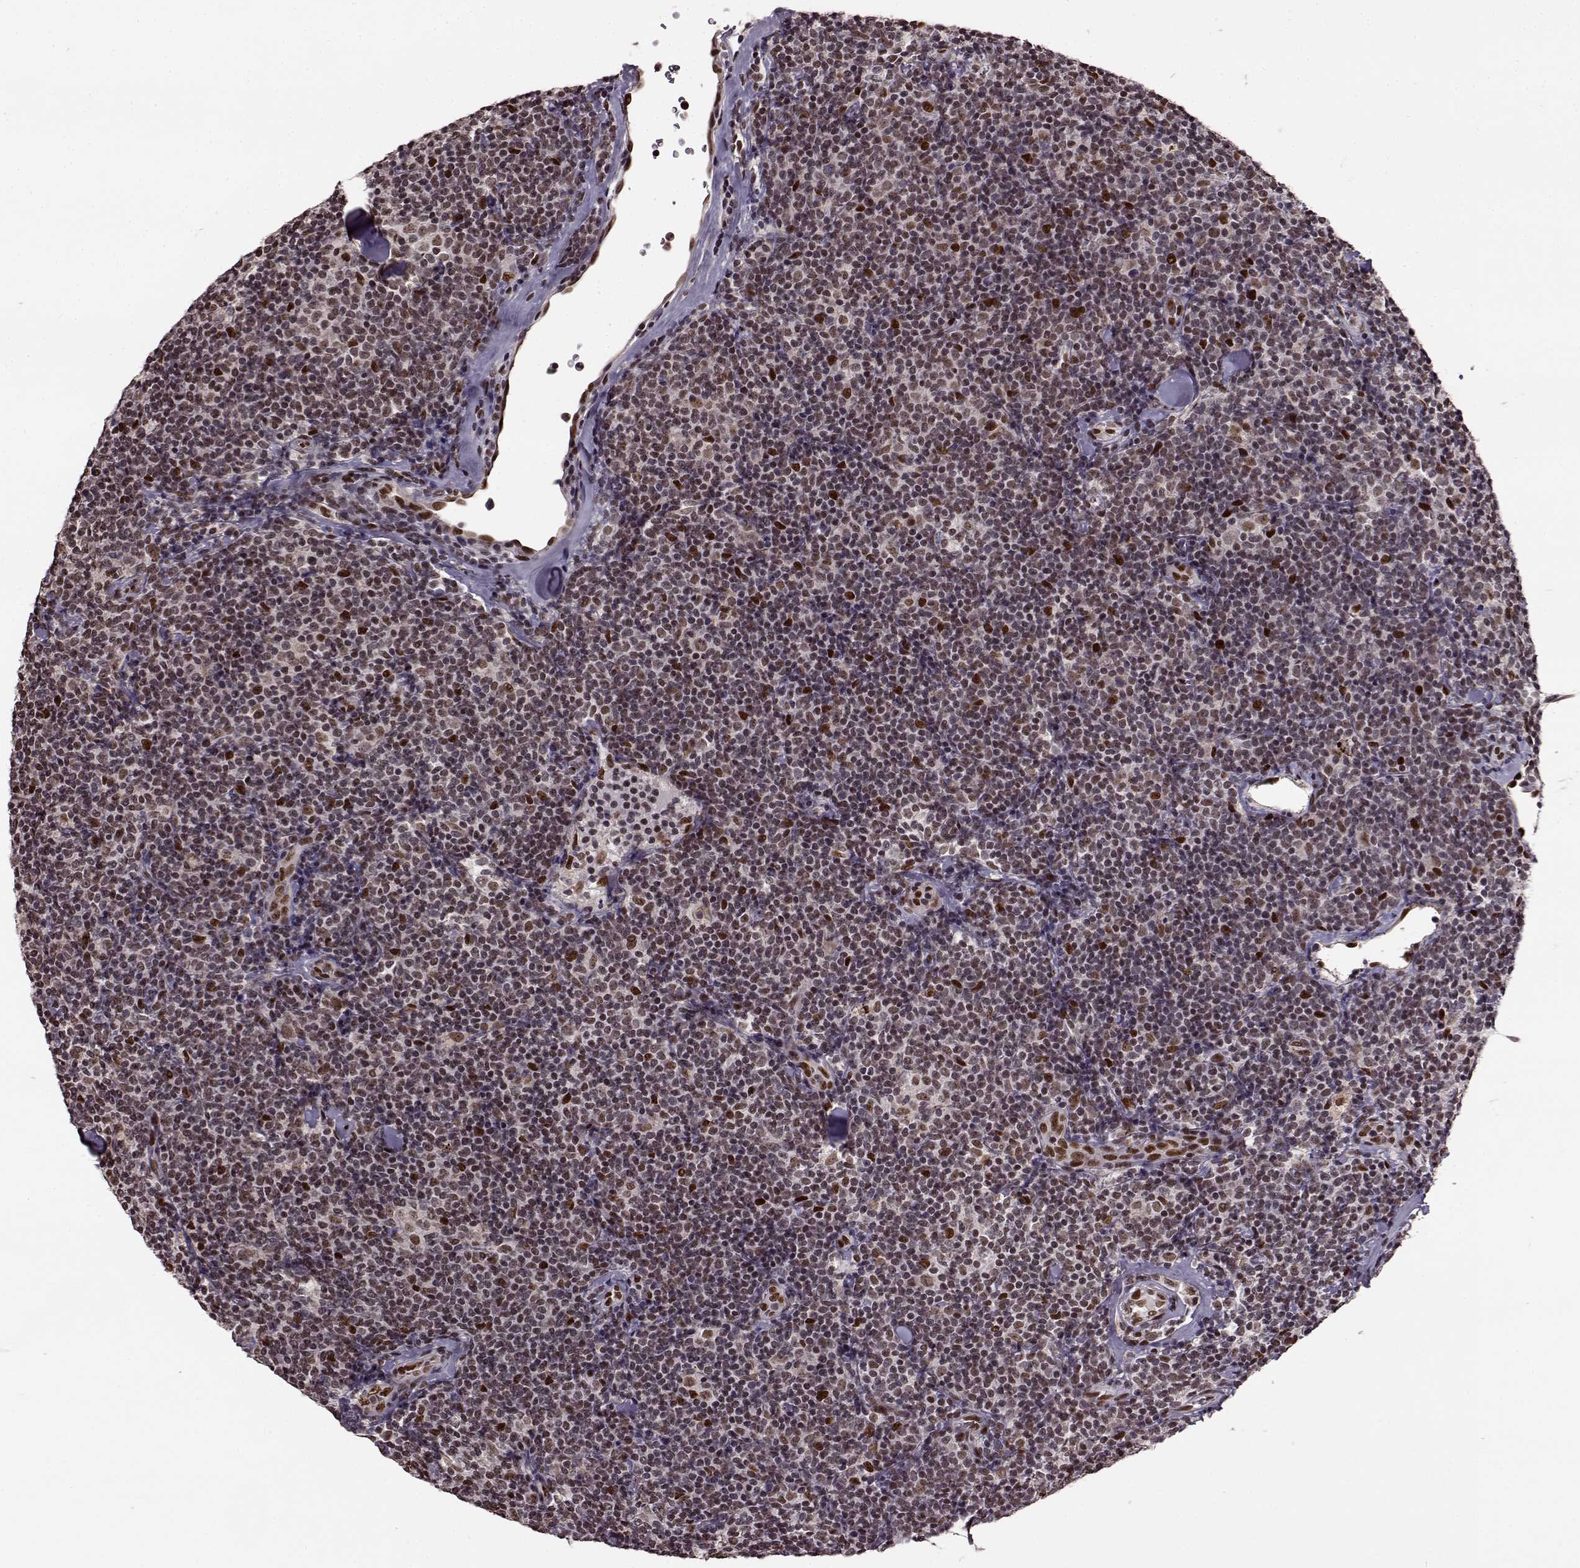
{"staining": {"intensity": "weak", "quantity": ">75%", "location": "nuclear"}, "tissue": "lymphoma", "cell_type": "Tumor cells", "image_type": "cancer", "snomed": [{"axis": "morphology", "description": "Malignant lymphoma, non-Hodgkin's type, Low grade"}, {"axis": "topography", "description": "Lymph node"}], "caption": "Immunohistochemical staining of human lymphoma shows low levels of weak nuclear positivity in approximately >75% of tumor cells.", "gene": "FTO", "patient": {"sex": "female", "age": 56}}